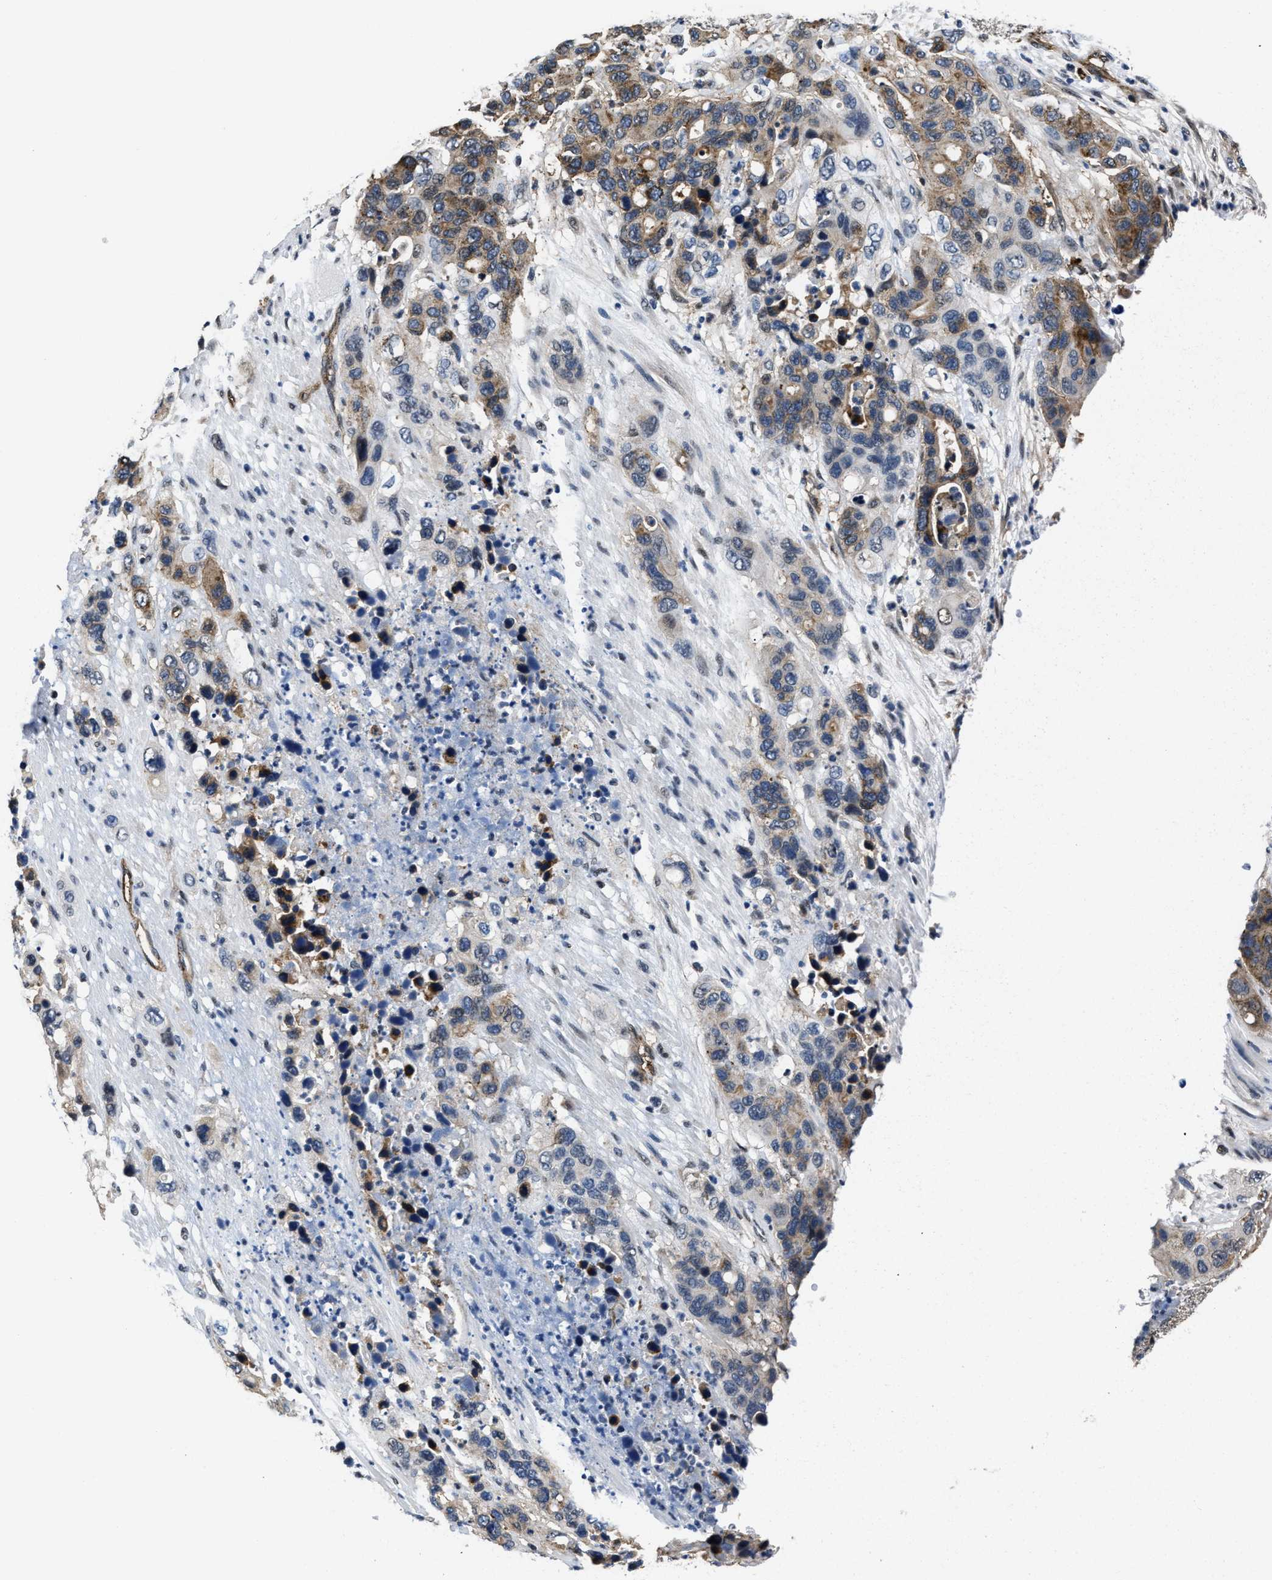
{"staining": {"intensity": "moderate", "quantity": ">75%", "location": "cytoplasmic/membranous"}, "tissue": "pancreatic cancer", "cell_type": "Tumor cells", "image_type": "cancer", "snomed": [{"axis": "morphology", "description": "Adenocarcinoma, NOS"}, {"axis": "topography", "description": "Pancreas"}], "caption": "This photomicrograph displays immunohistochemistry (IHC) staining of human pancreatic cancer, with medium moderate cytoplasmic/membranous positivity in about >75% of tumor cells.", "gene": "MARCKSL1", "patient": {"sex": "female", "age": 71}}